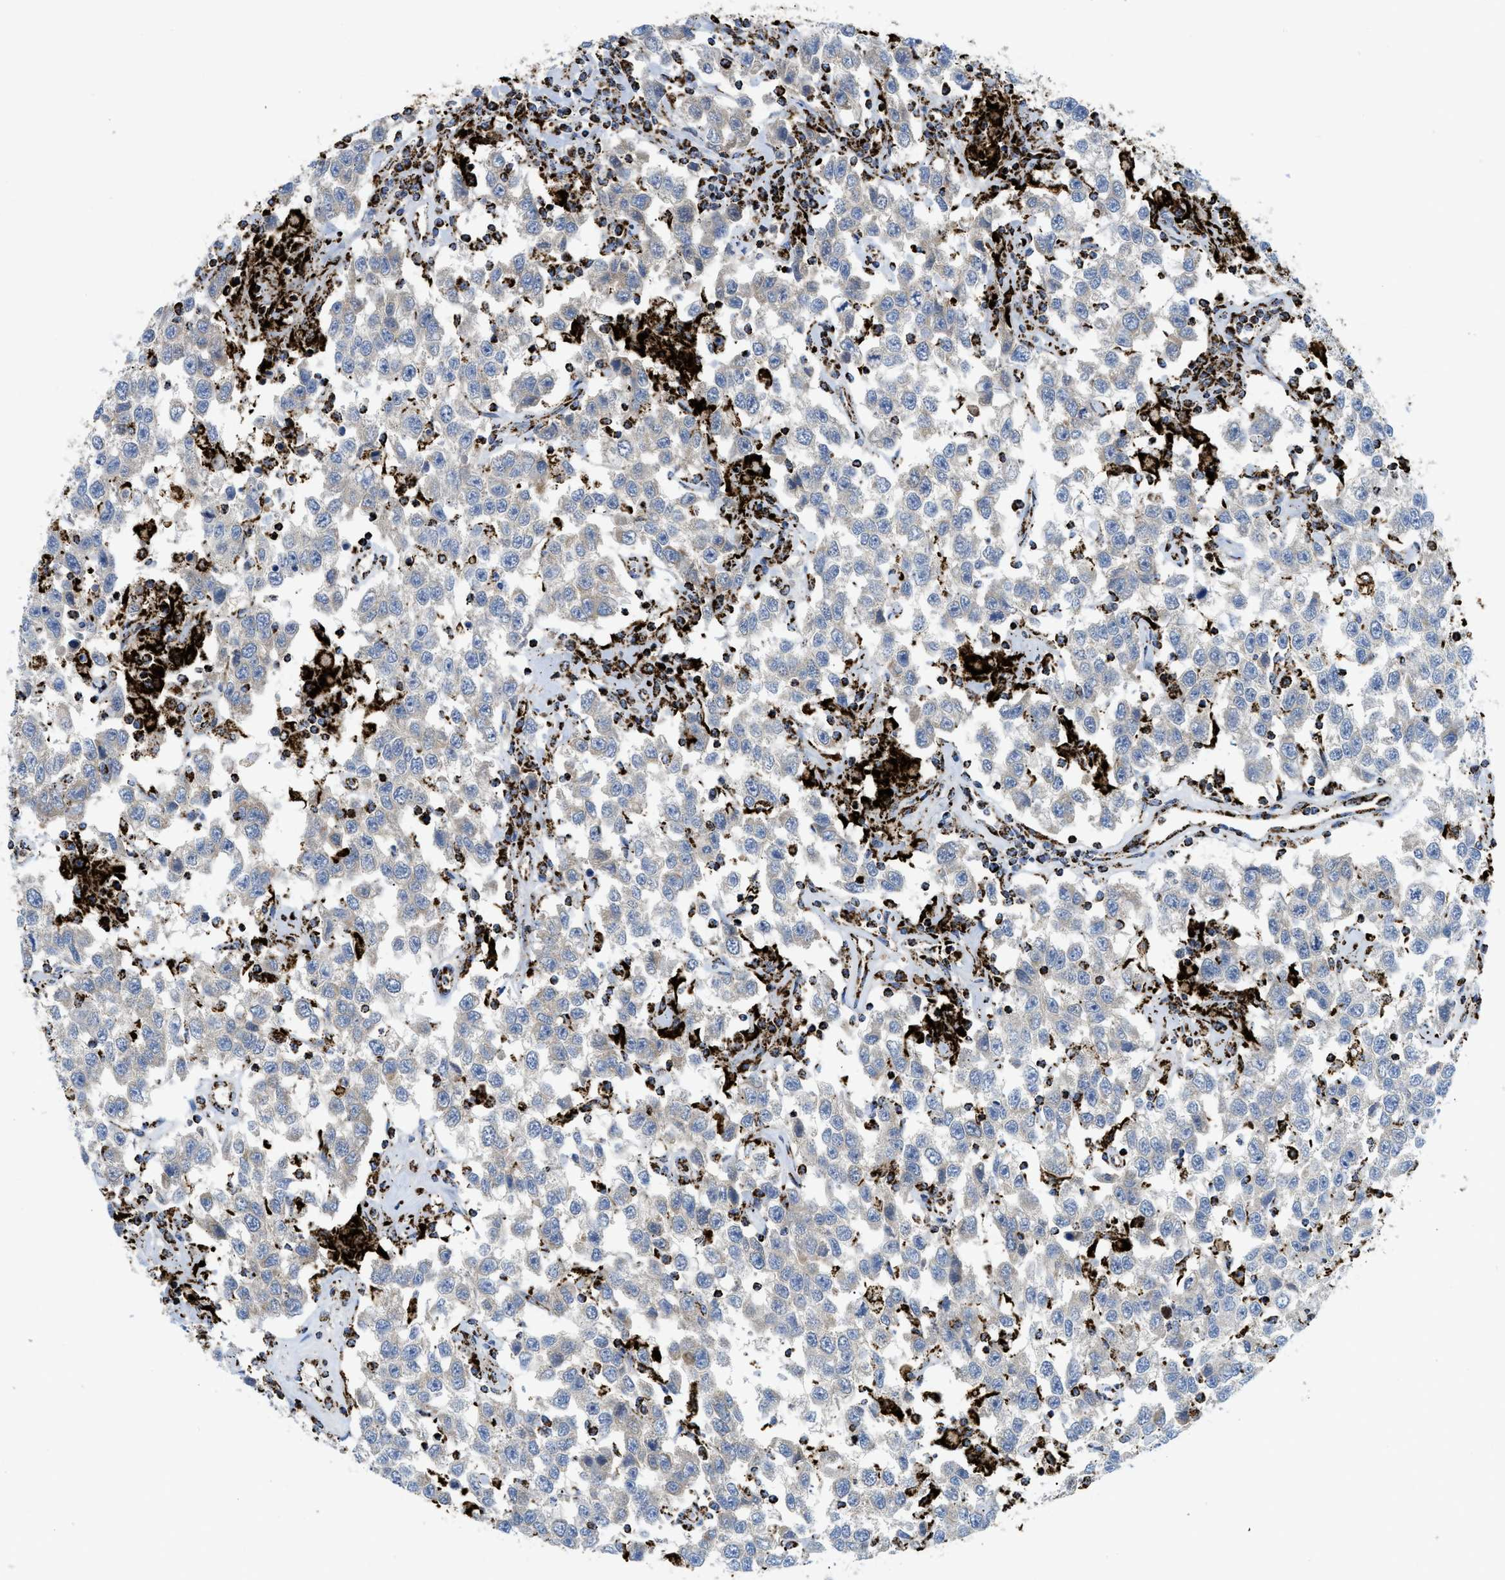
{"staining": {"intensity": "negative", "quantity": "none", "location": "none"}, "tissue": "testis cancer", "cell_type": "Tumor cells", "image_type": "cancer", "snomed": [{"axis": "morphology", "description": "Seminoma, NOS"}, {"axis": "topography", "description": "Testis"}], "caption": "Testis seminoma was stained to show a protein in brown. There is no significant expression in tumor cells.", "gene": "SQOR", "patient": {"sex": "male", "age": 41}}